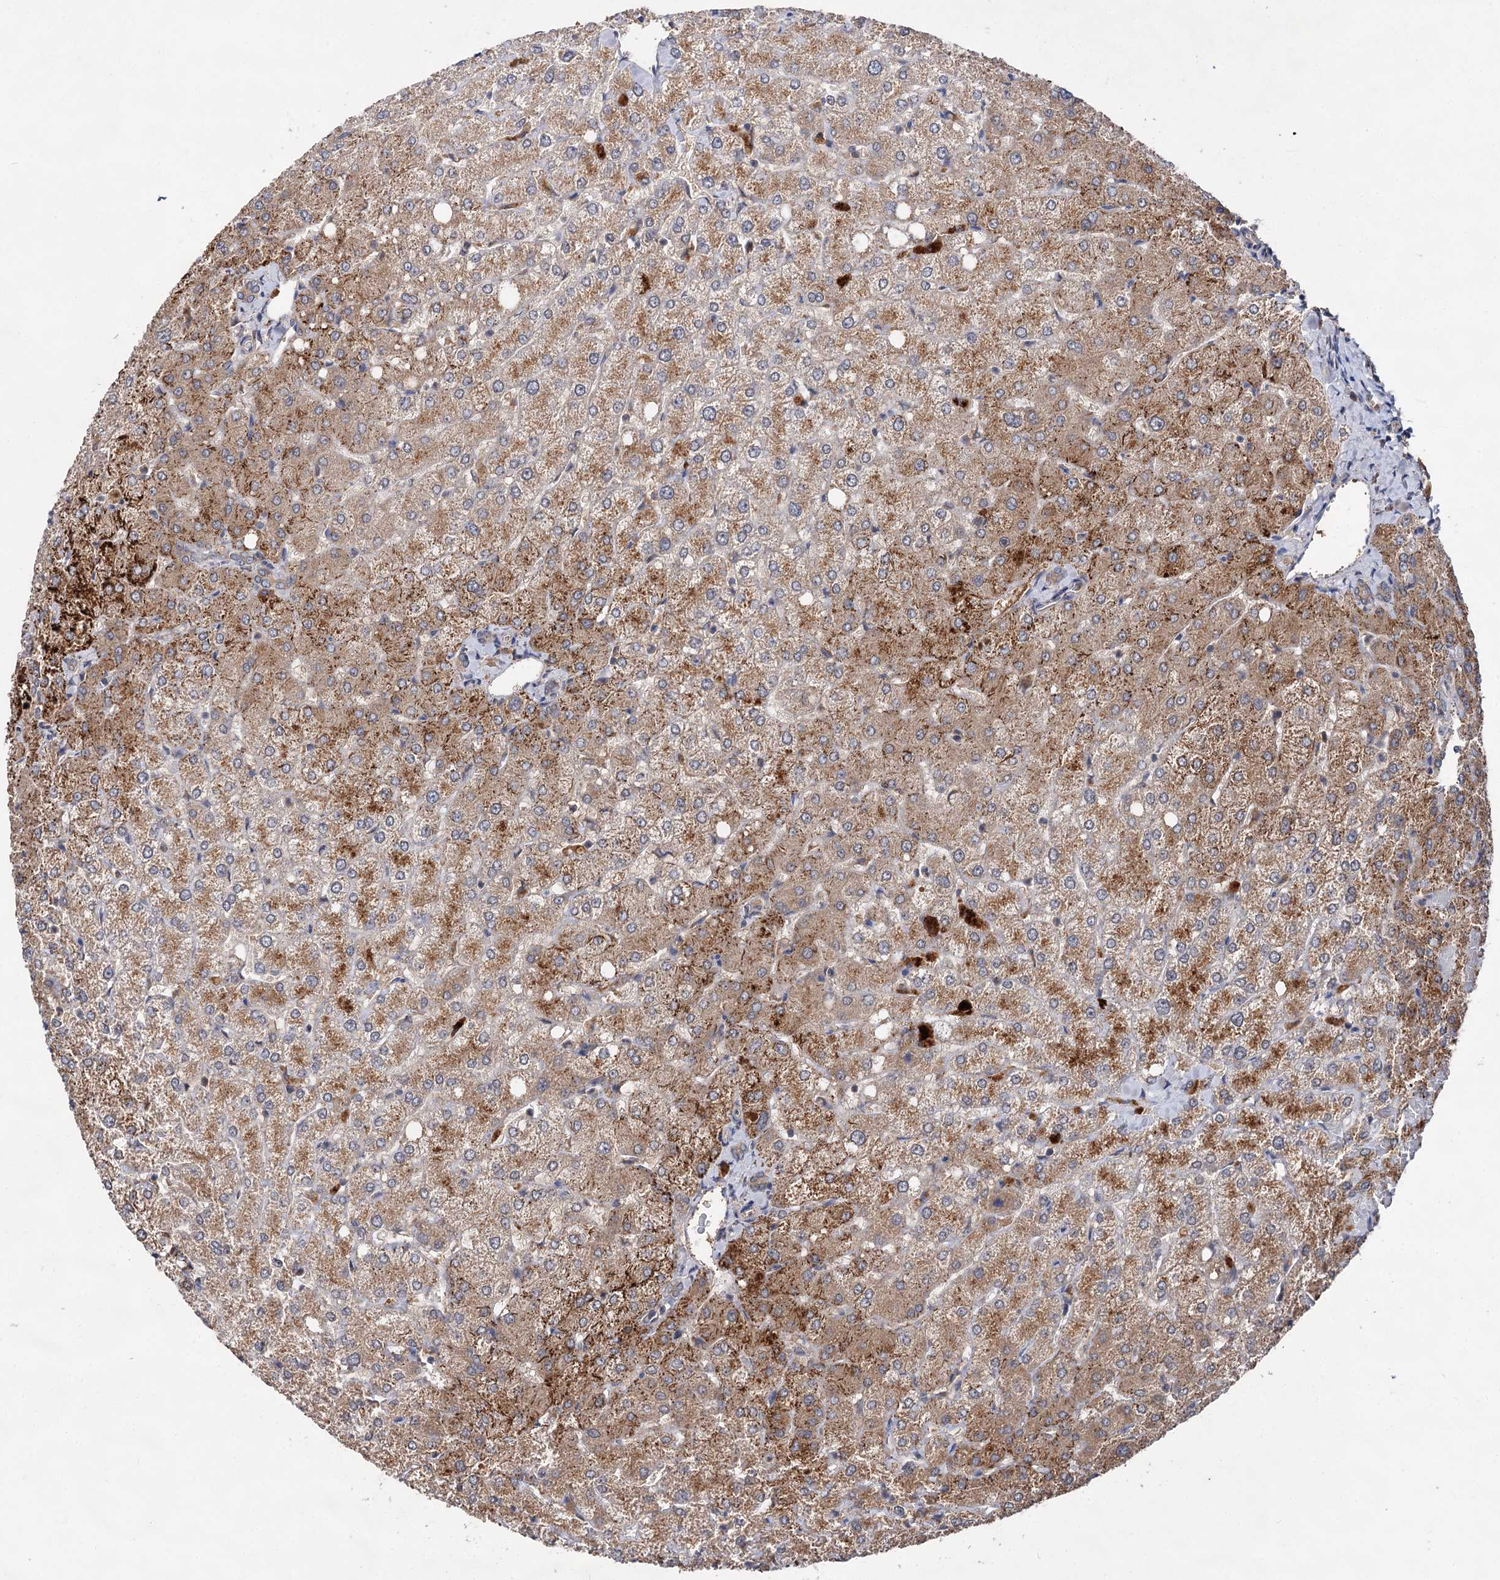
{"staining": {"intensity": "negative", "quantity": "none", "location": "none"}, "tissue": "liver", "cell_type": "Cholangiocytes", "image_type": "normal", "snomed": [{"axis": "morphology", "description": "Normal tissue, NOS"}, {"axis": "topography", "description": "Liver"}], "caption": "The immunohistochemistry micrograph has no significant staining in cholangiocytes of liver. The staining is performed using DAB (3,3'-diaminobenzidine) brown chromogen with nuclei counter-stained in using hematoxylin.", "gene": "TEX9", "patient": {"sex": "female", "age": 54}}